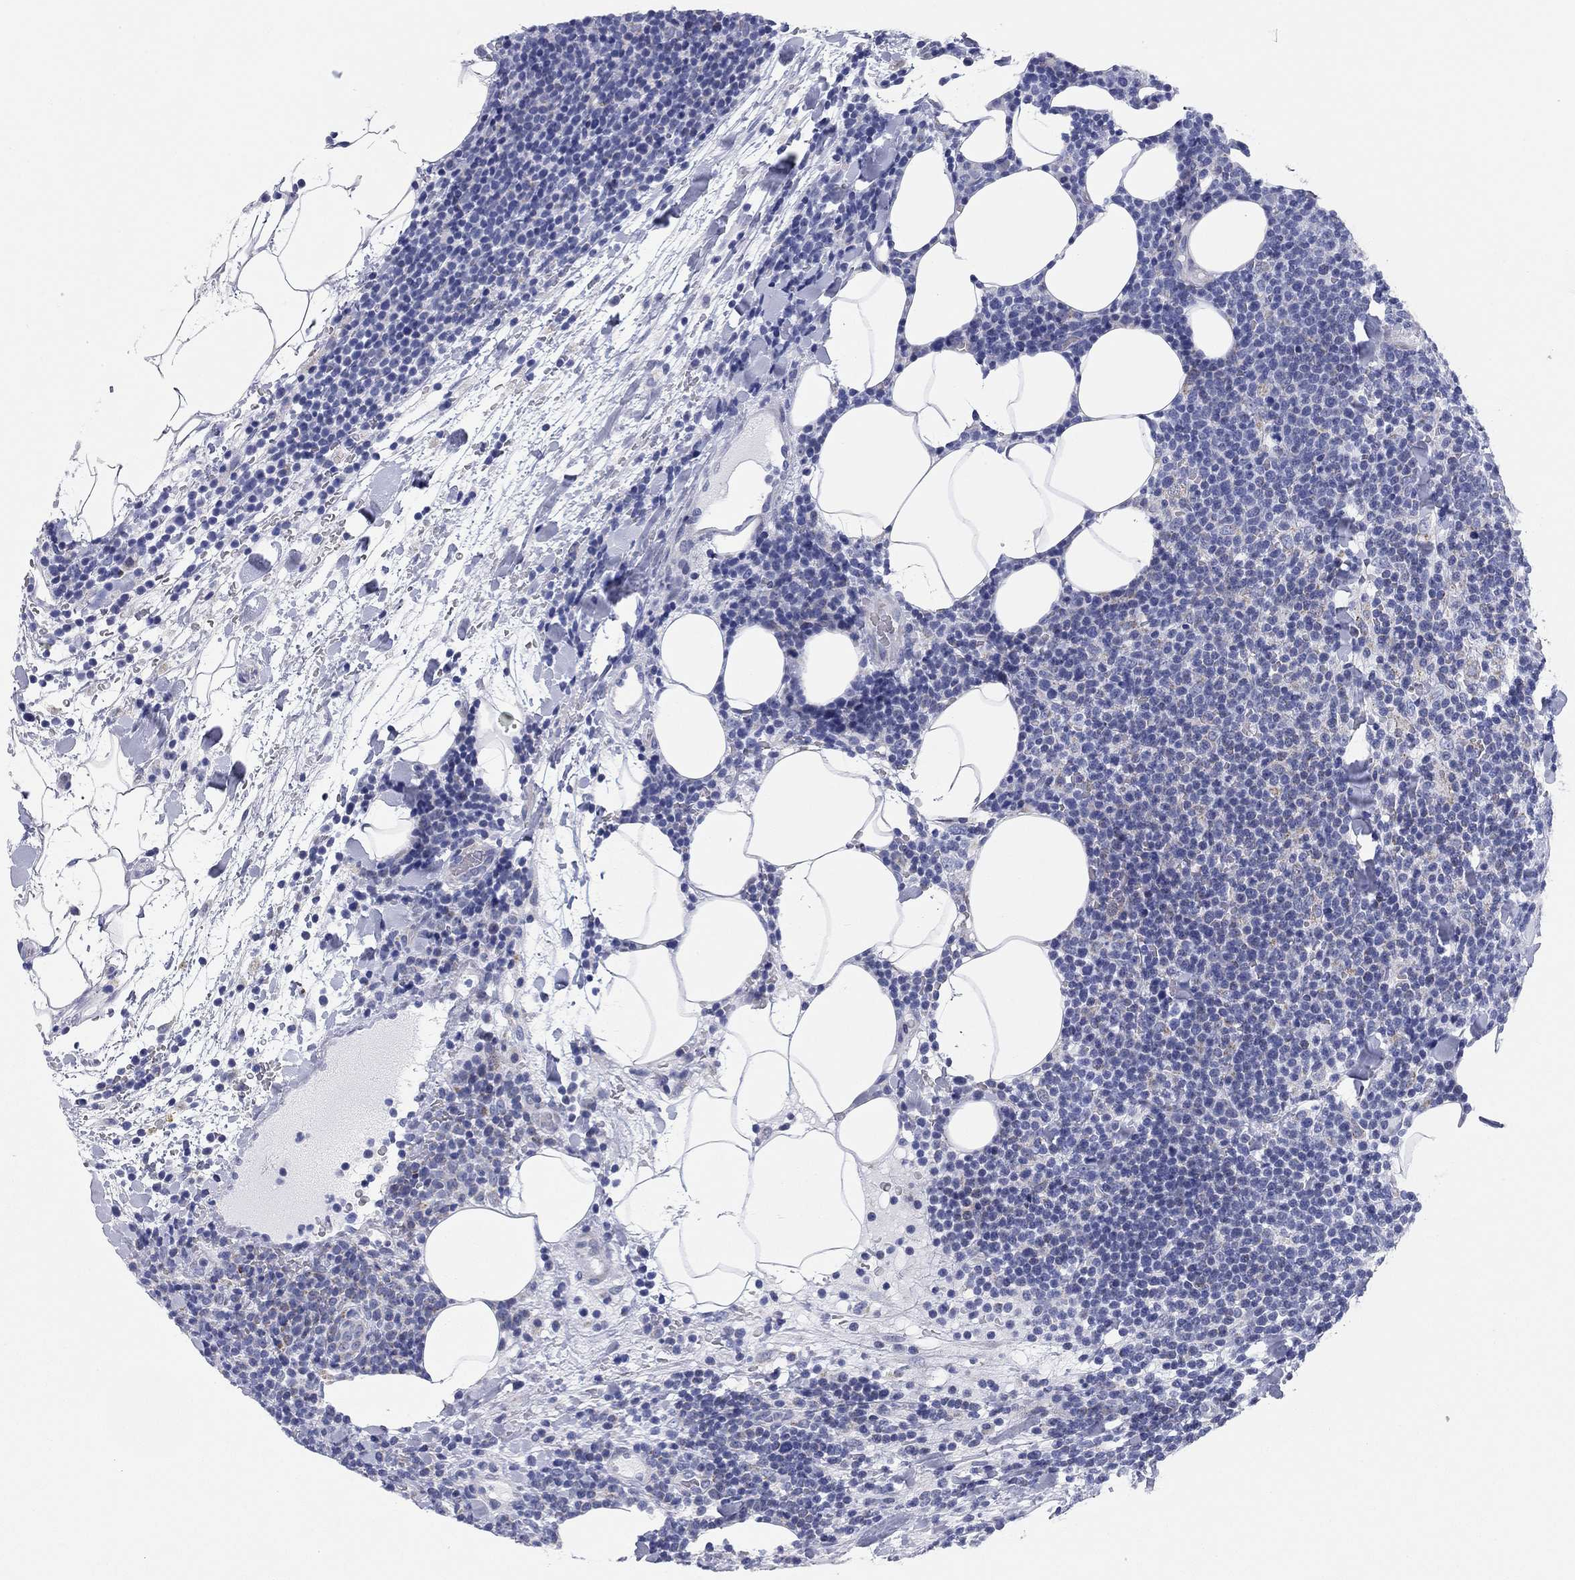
{"staining": {"intensity": "negative", "quantity": "none", "location": "none"}, "tissue": "lymphoma", "cell_type": "Tumor cells", "image_type": "cancer", "snomed": [{"axis": "morphology", "description": "Malignant lymphoma, non-Hodgkin's type, High grade"}, {"axis": "topography", "description": "Lymph node"}], "caption": "A high-resolution micrograph shows immunohistochemistry (IHC) staining of malignant lymphoma, non-Hodgkin's type (high-grade), which demonstrates no significant expression in tumor cells.", "gene": "CHI3L2", "patient": {"sex": "male", "age": 61}}